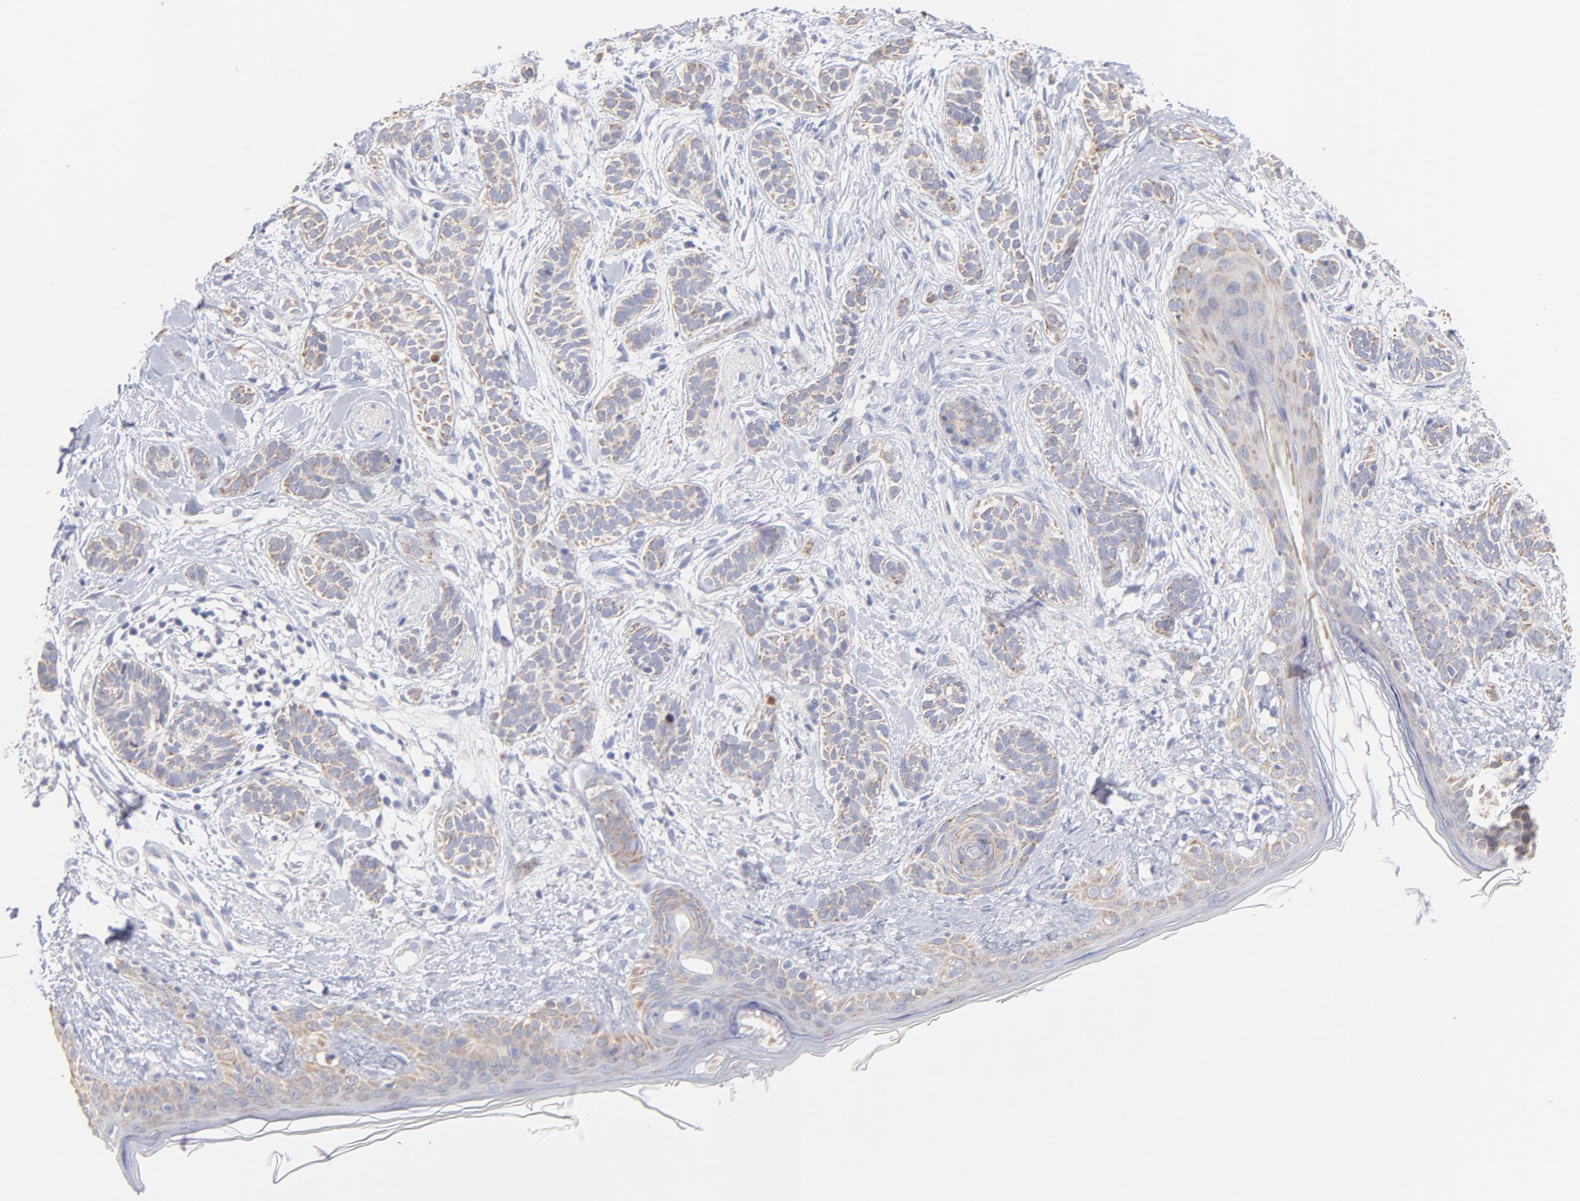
{"staining": {"intensity": "negative", "quantity": "none", "location": "none"}, "tissue": "skin cancer", "cell_type": "Tumor cells", "image_type": "cancer", "snomed": [{"axis": "morphology", "description": "Normal tissue, NOS"}, {"axis": "morphology", "description": "Basal cell carcinoma"}, {"axis": "topography", "description": "Skin"}], "caption": "Protein analysis of basal cell carcinoma (skin) shows no significant expression in tumor cells. The staining is performed using DAB (3,3'-diaminobenzidine) brown chromogen with nuclei counter-stained in using hematoxylin.", "gene": "TIMM8A", "patient": {"sex": "male", "age": 63}}